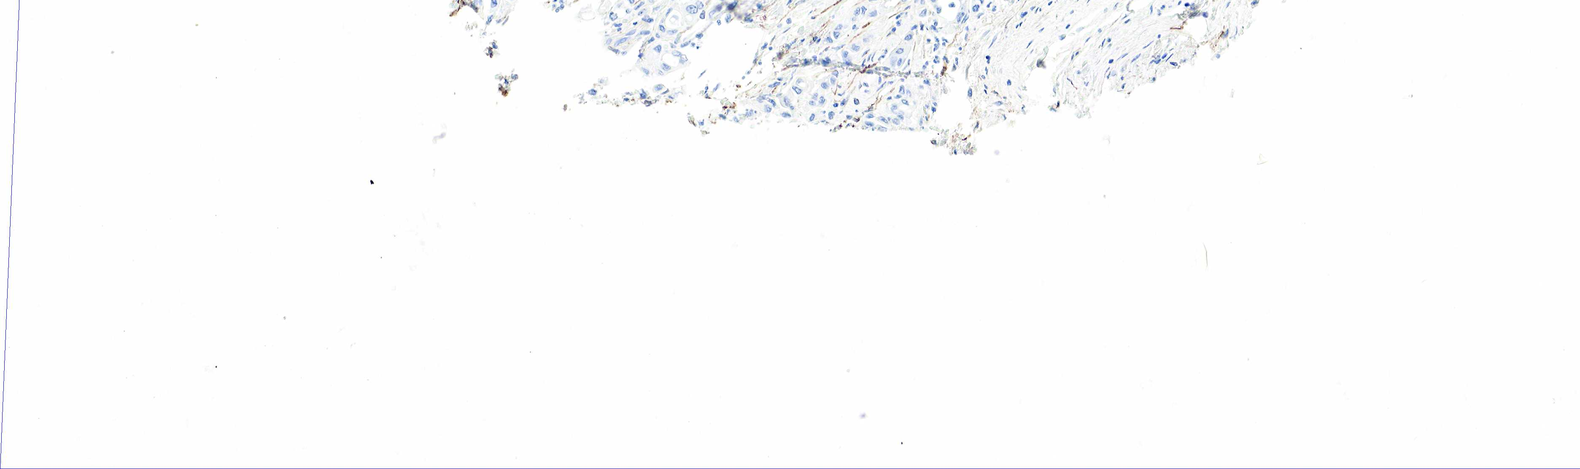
{"staining": {"intensity": "negative", "quantity": "none", "location": "none"}, "tissue": "pancreatic cancer", "cell_type": "Tumor cells", "image_type": "cancer", "snomed": [{"axis": "morphology", "description": "Adenocarcinoma, NOS"}, {"axis": "topography", "description": "Pancreas"}], "caption": "Immunohistochemistry photomicrograph of neoplastic tissue: pancreatic adenocarcinoma stained with DAB demonstrates no significant protein expression in tumor cells.", "gene": "ACTA1", "patient": {"sex": "male", "age": 77}}